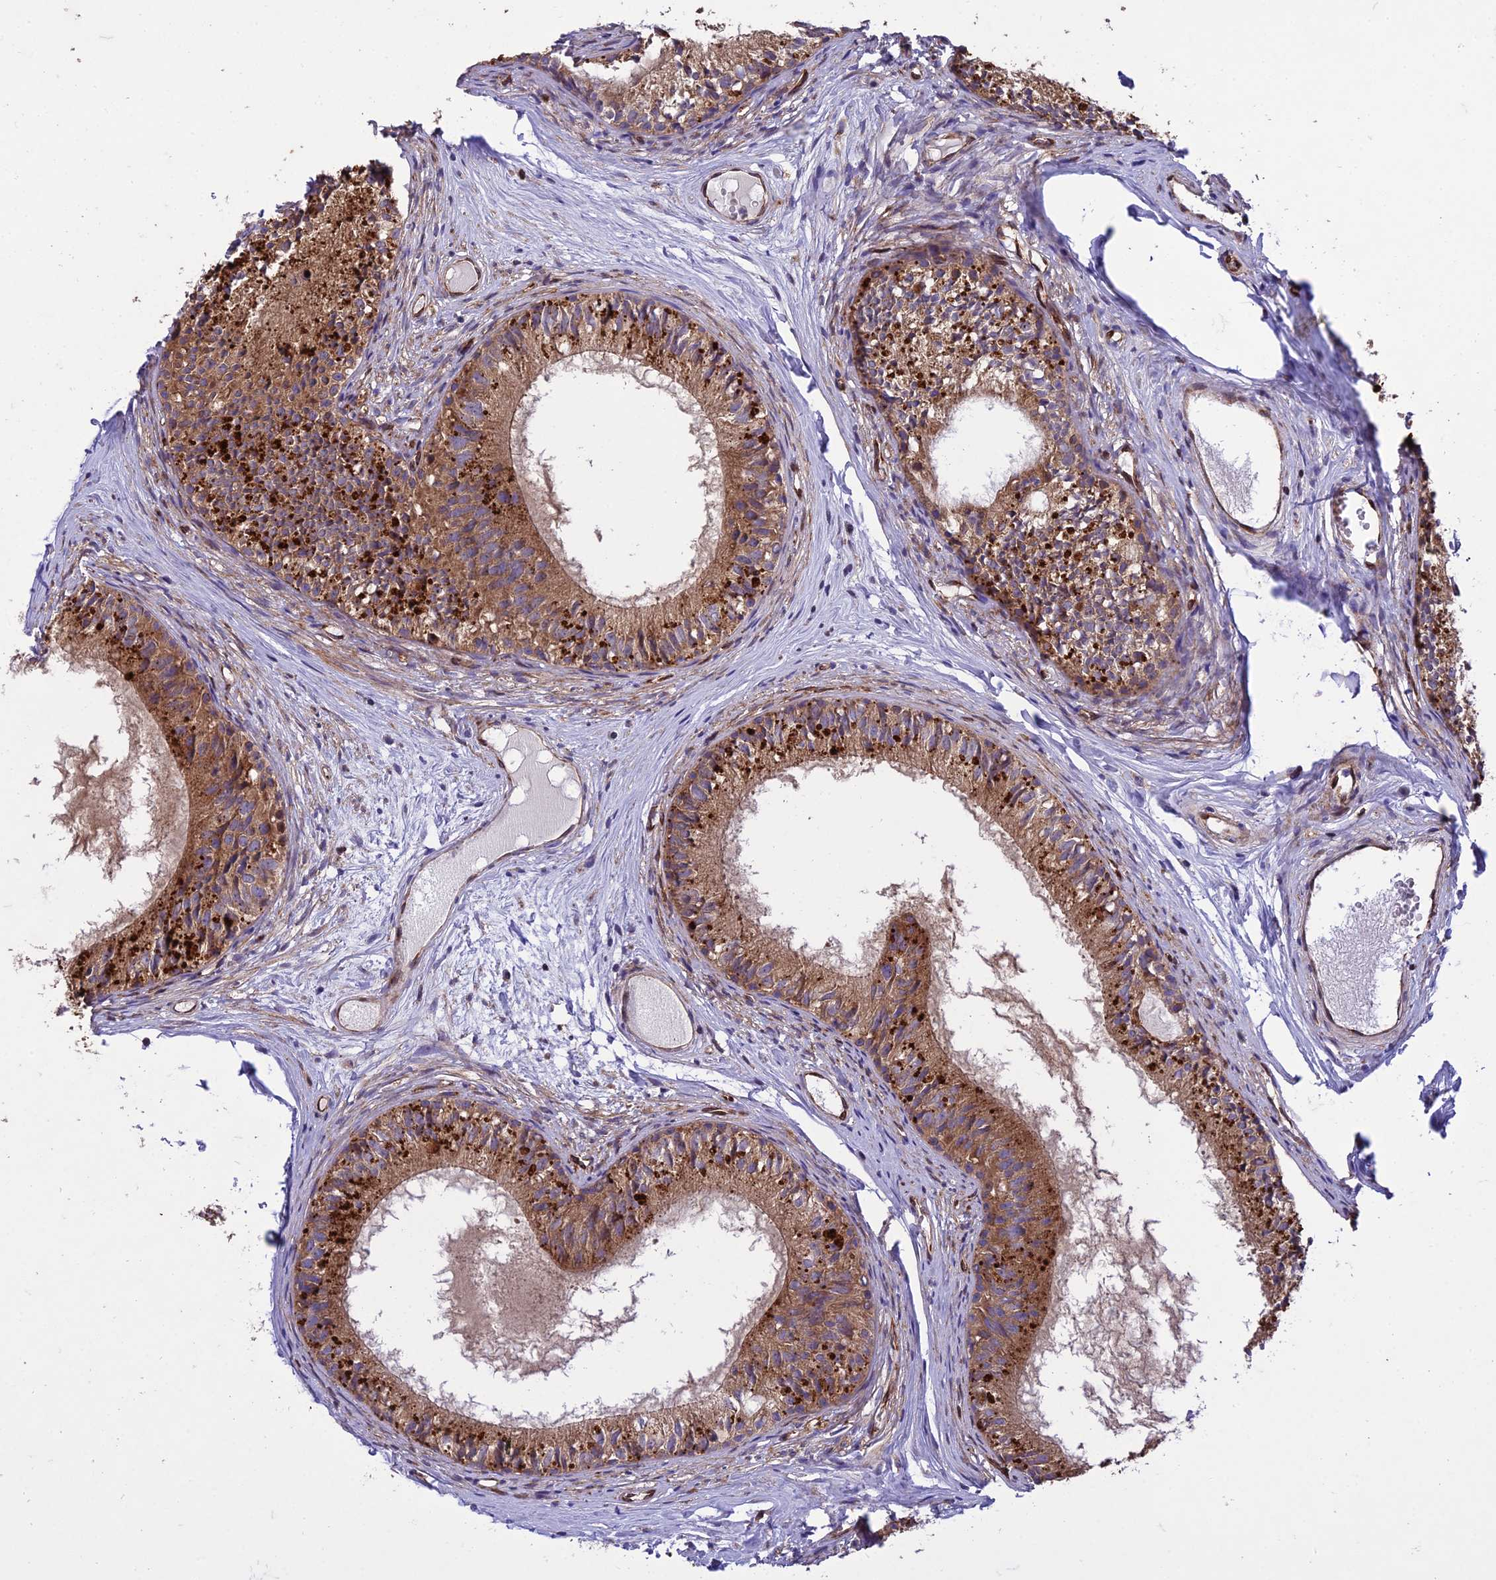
{"staining": {"intensity": "moderate", "quantity": ">75%", "location": "cytoplasmic/membranous"}, "tissue": "epididymis", "cell_type": "Glandular cells", "image_type": "normal", "snomed": [{"axis": "morphology", "description": "Normal tissue, NOS"}, {"axis": "morphology", "description": "Seminoma in situ"}, {"axis": "topography", "description": "Testis"}, {"axis": "topography", "description": "Epididymis"}], "caption": "Immunohistochemical staining of unremarkable human epididymis demonstrates moderate cytoplasmic/membranous protein staining in approximately >75% of glandular cells. The staining was performed using DAB (3,3'-diaminobenzidine), with brown indicating positive protein expression. Nuclei are stained blue with hematoxylin.", "gene": "GIMAP1", "patient": {"sex": "male", "age": 28}}